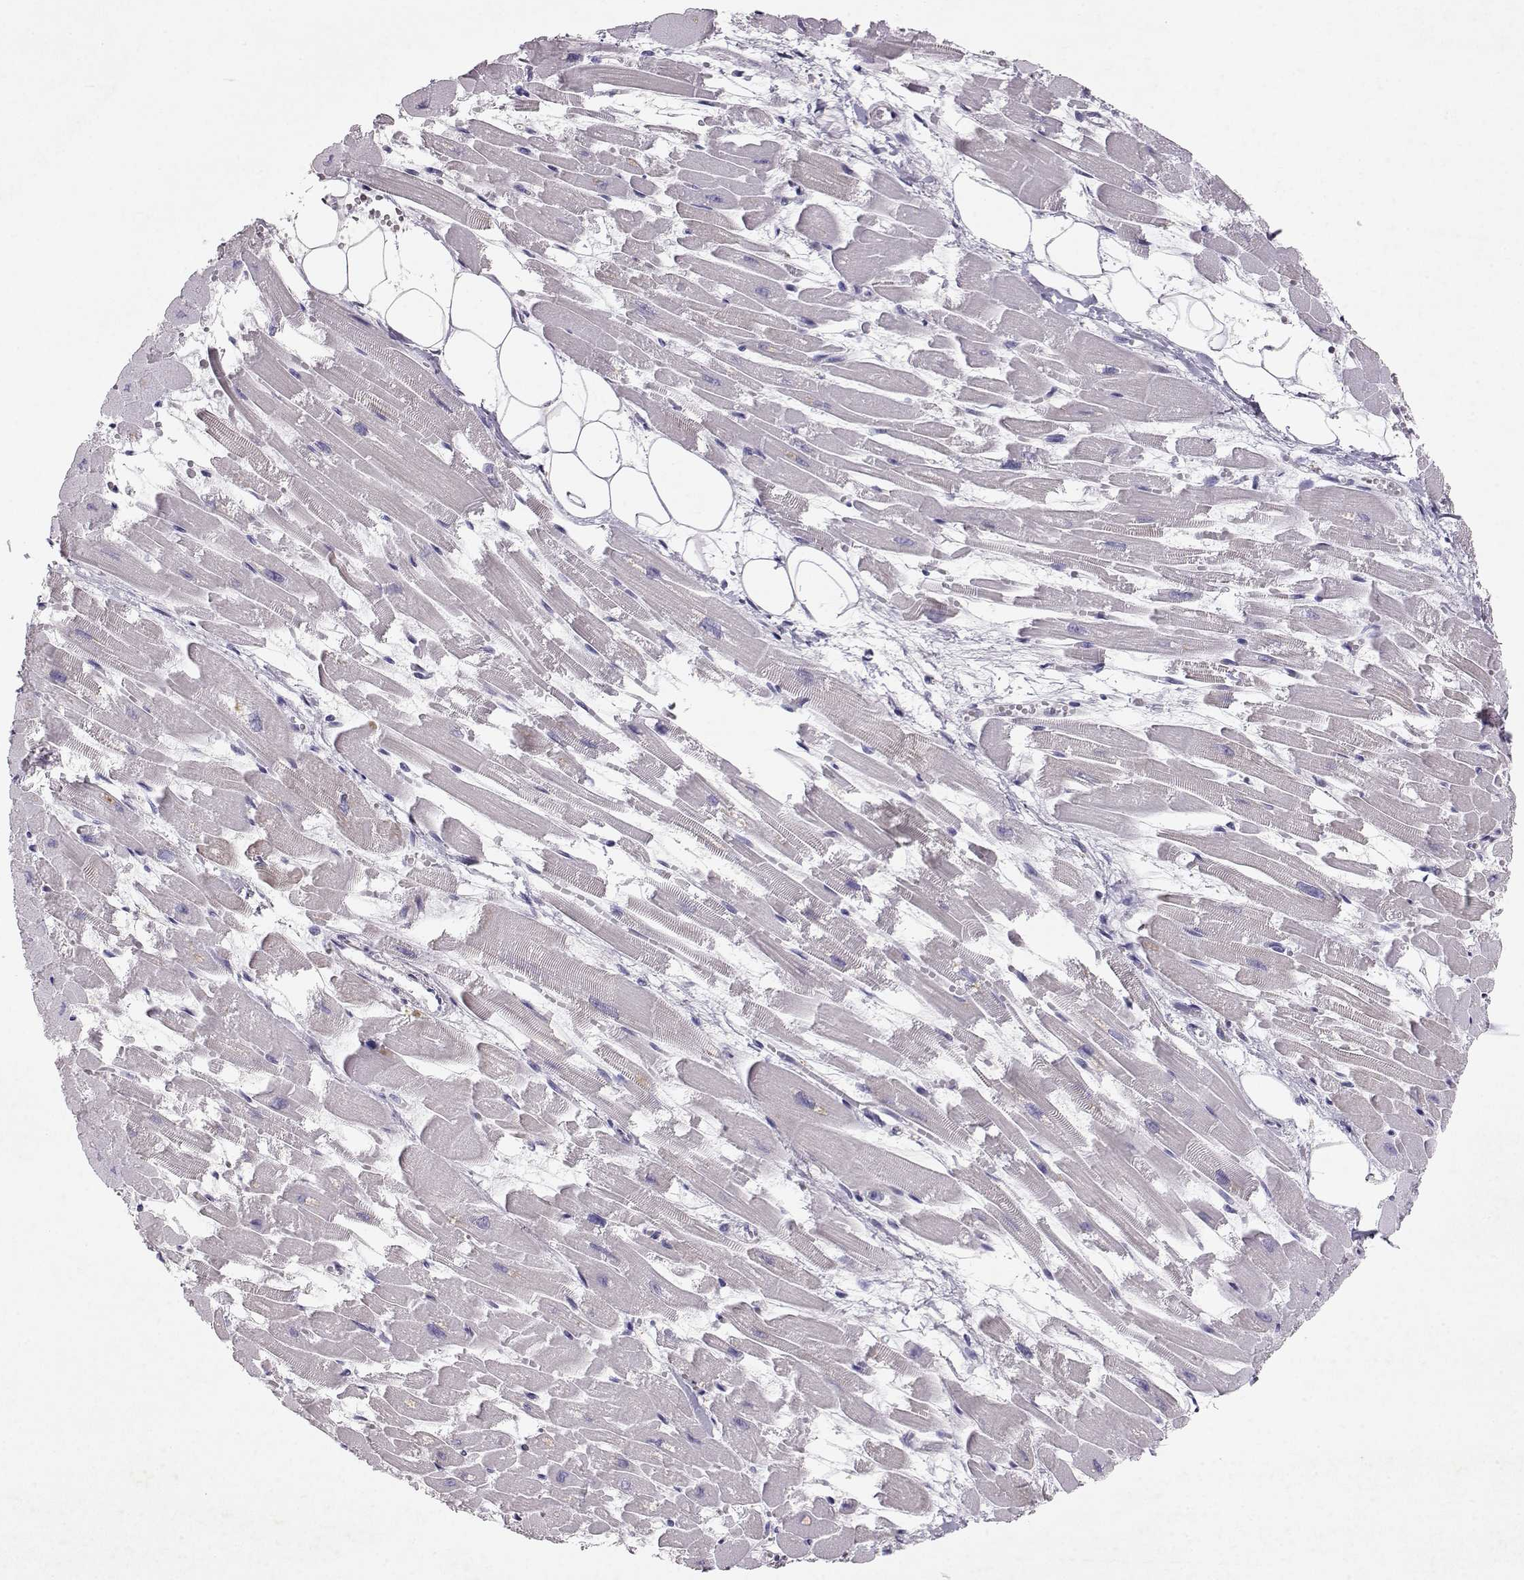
{"staining": {"intensity": "negative", "quantity": "none", "location": "none"}, "tissue": "heart muscle", "cell_type": "Cardiomyocytes", "image_type": "normal", "snomed": [{"axis": "morphology", "description": "Normal tissue, NOS"}, {"axis": "topography", "description": "Heart"}], "caption": "Immunohistochemical staining of benign human heart muscle demonstrates no significant staining in cardiomyocytes.", "gene": "RD3", "patient": {"sex": "female", "age": 52}}